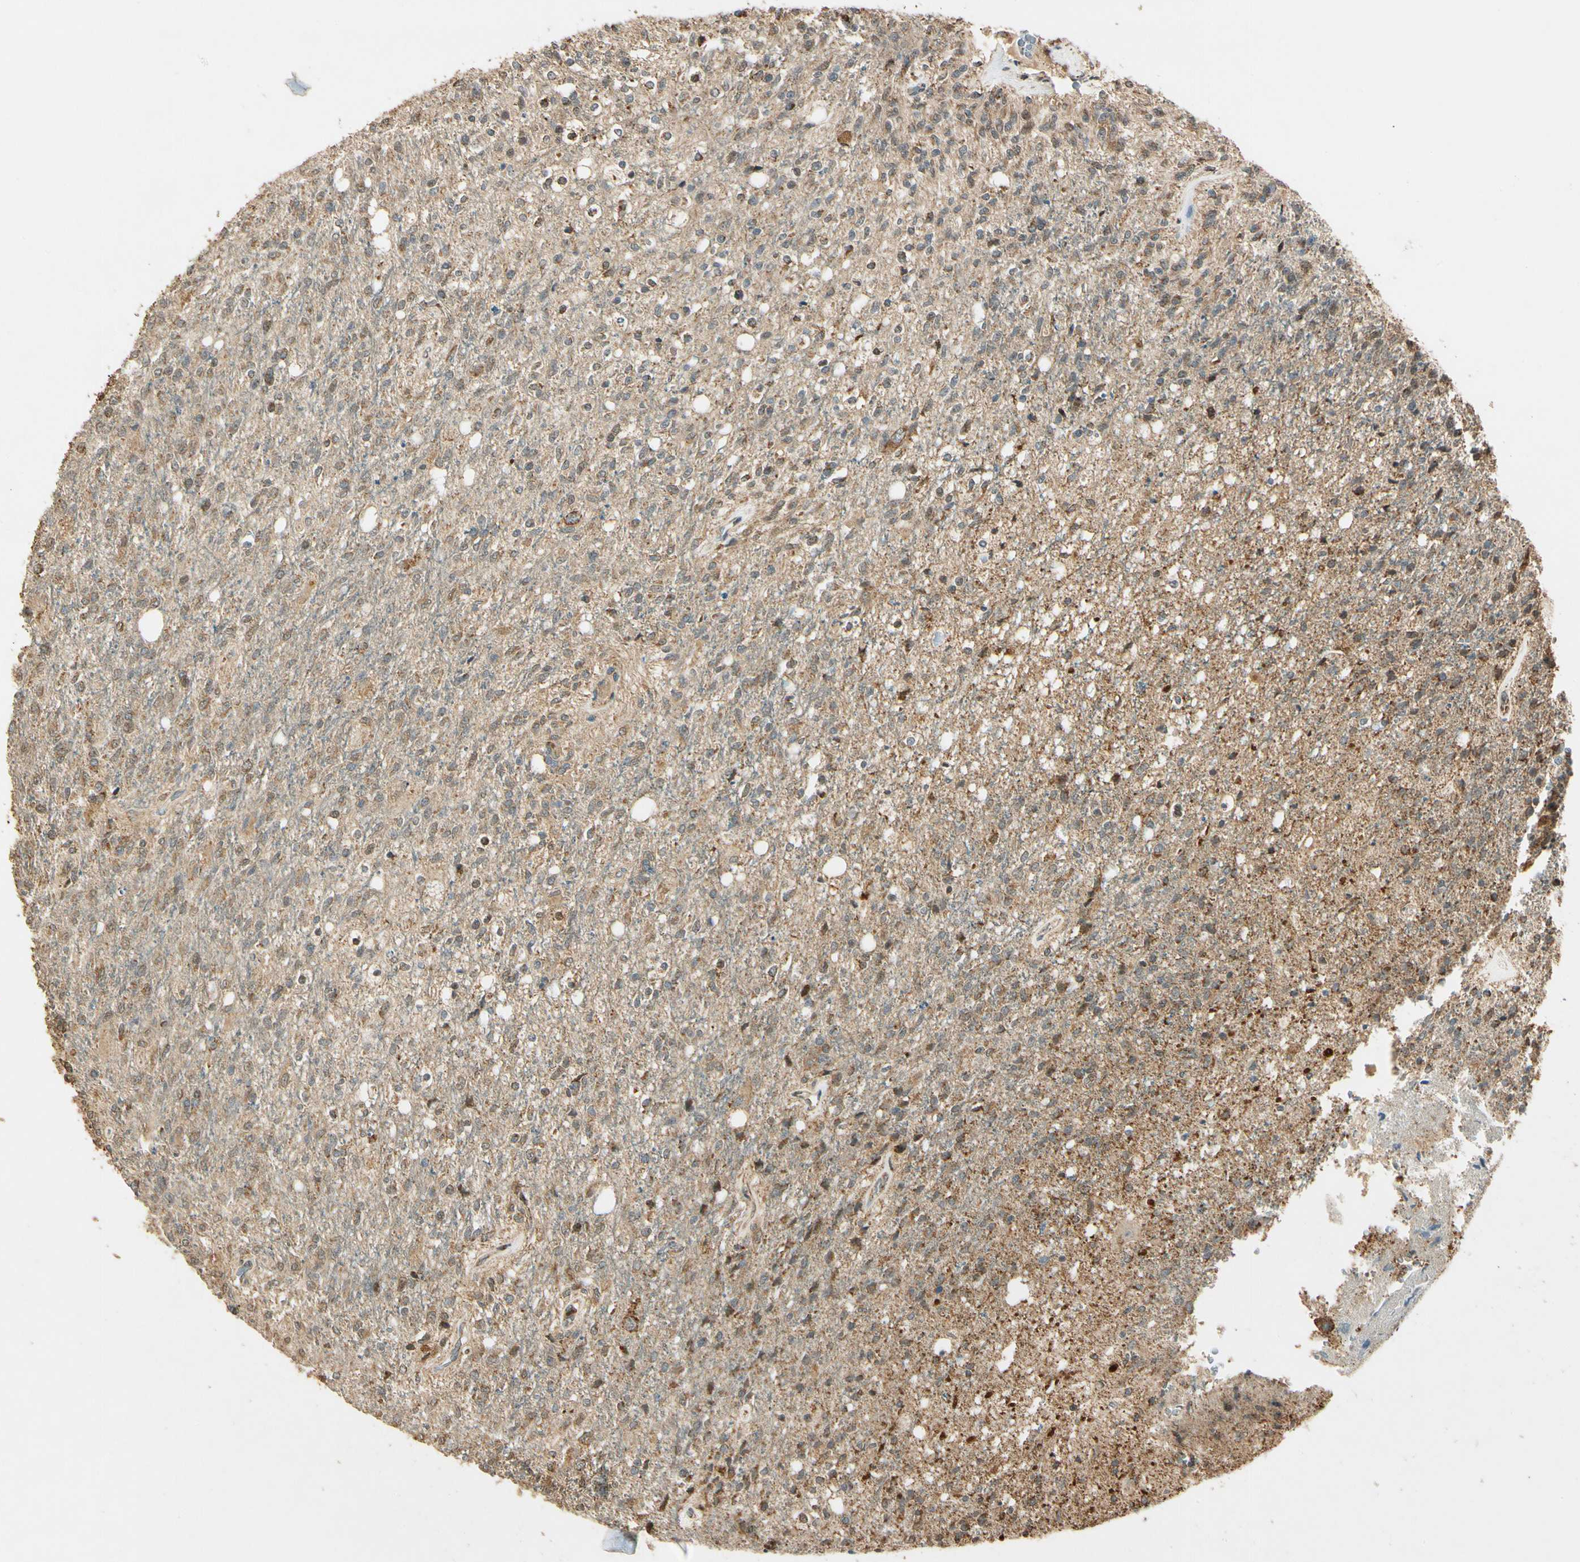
{"staining": {"intensity": "weak", "quantity": ">75%", "location": "cytoplasmic/membranous"}, "tissue": "glioma", "cell_type": "Tumor cells", "image_type": "cancer", "snomed": [{"axis": "morphology", "description": "Normal tissue, NOS"}, {"axis": "morphology", "description": "Glioma, malignant, High grade"}, {"axis": "topography", "description": "Cerebral cortex"}], "caption": "Glioma stained with DAB immunohistochemistry (IHC) reveals low levels of weak cytoplasmic/membranous positivity in about >75% of tumor cells. (Brightfield microscopy of DAB IHC at high magnification).", "gene": "PRDX5", "patient": {"sex": "male", "age": 77}}